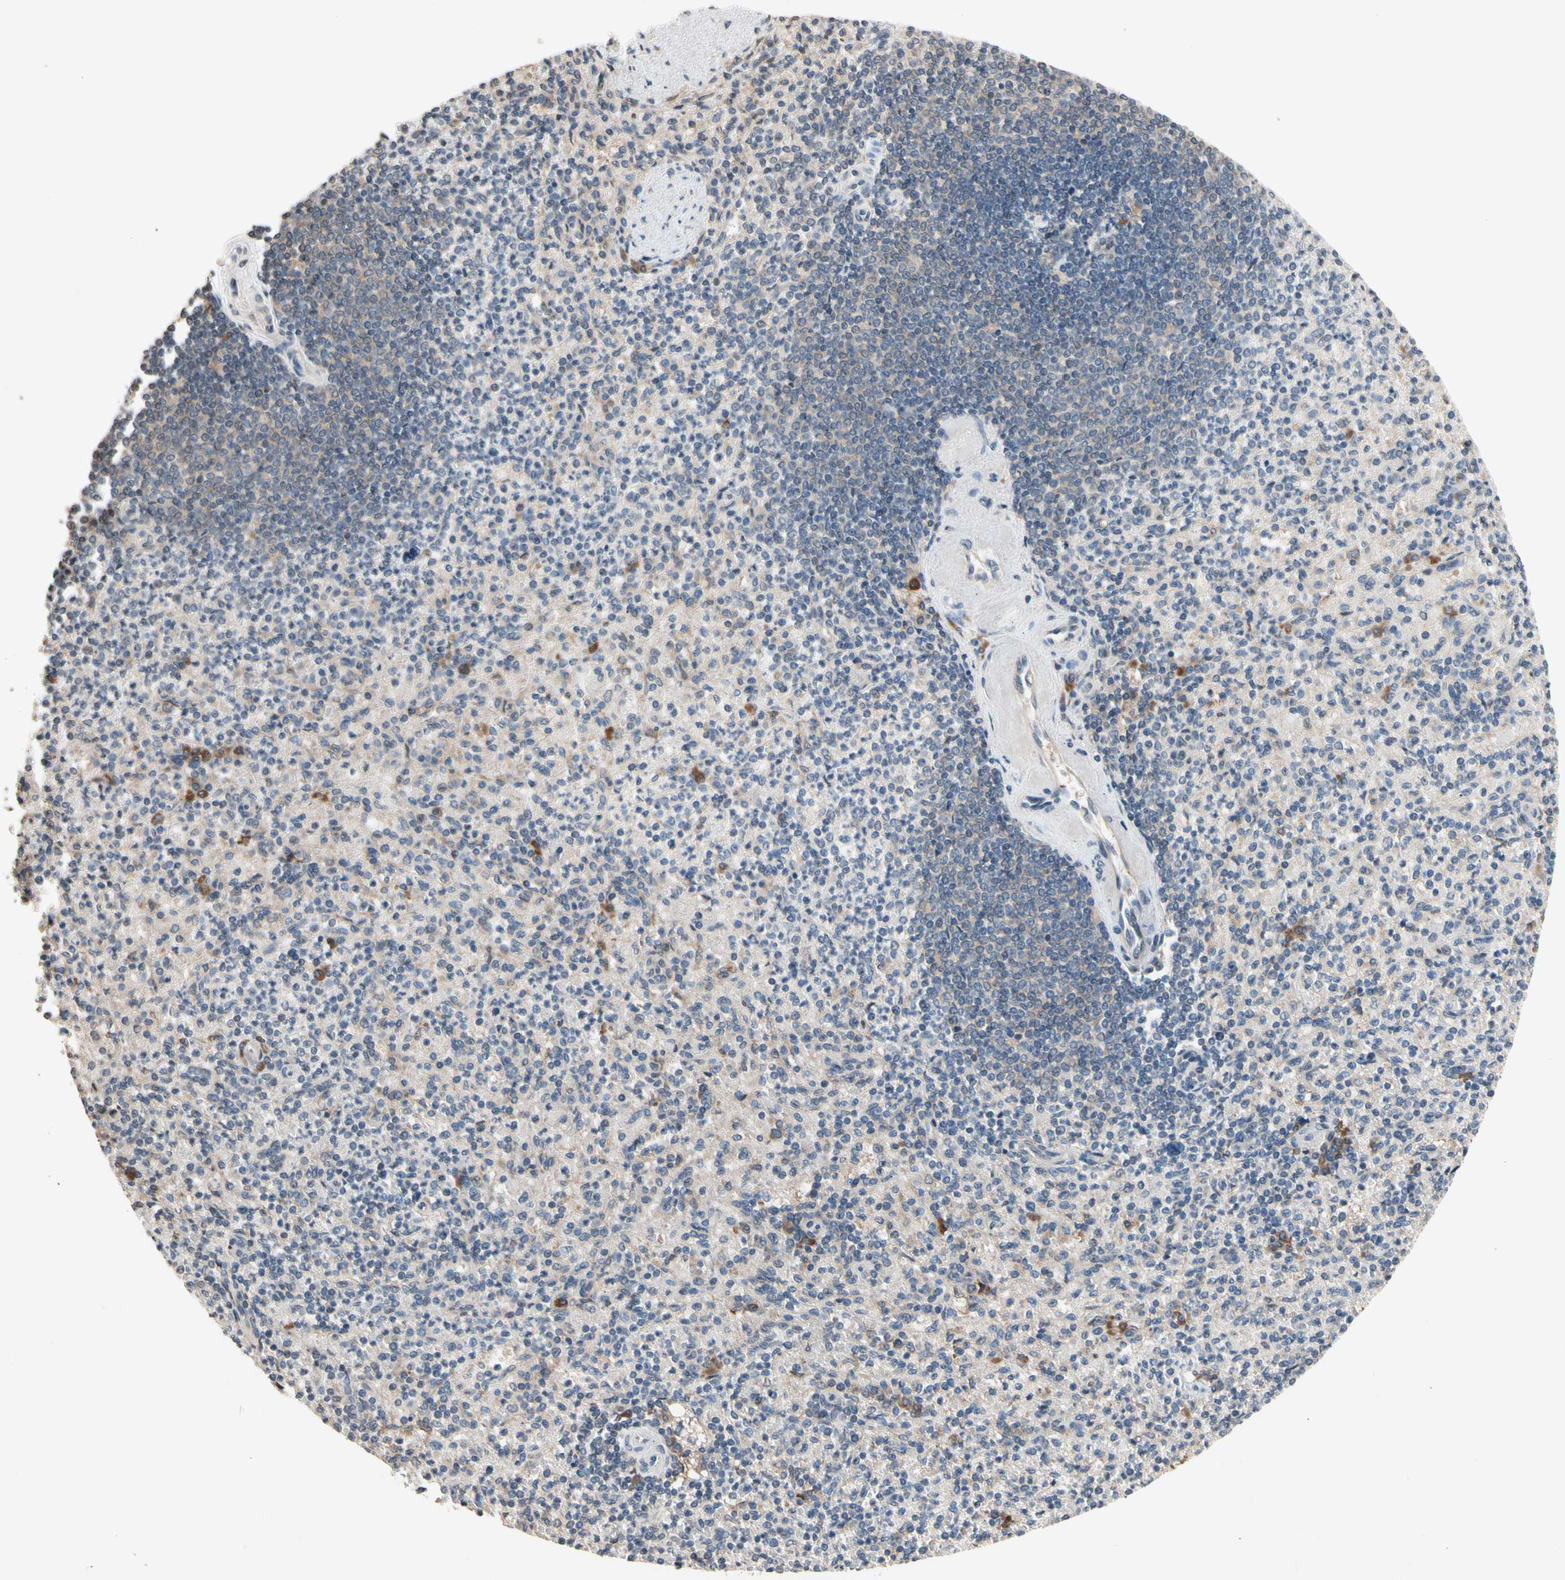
{"staining": {"intensity": "weak", "quantity": ">75%", "location": "cytoplasmic/membranous"}, "tissue": "spleen", "cell_type": "Cells in red pulp", "image_type": "normal", "snomed": [{"axis": "morphology", "description": "Normal tissue, NOS"}, {"axis": "topography", "description": "Spleen"}], "caption": "Human spleen stained for a protein (brown) demonstrates weak cytoplasmic/membranous positive expression in about >75% of cells in red pulp.", "gene": "PRDX4", "patient": {"sex": "female", "age": 74}}